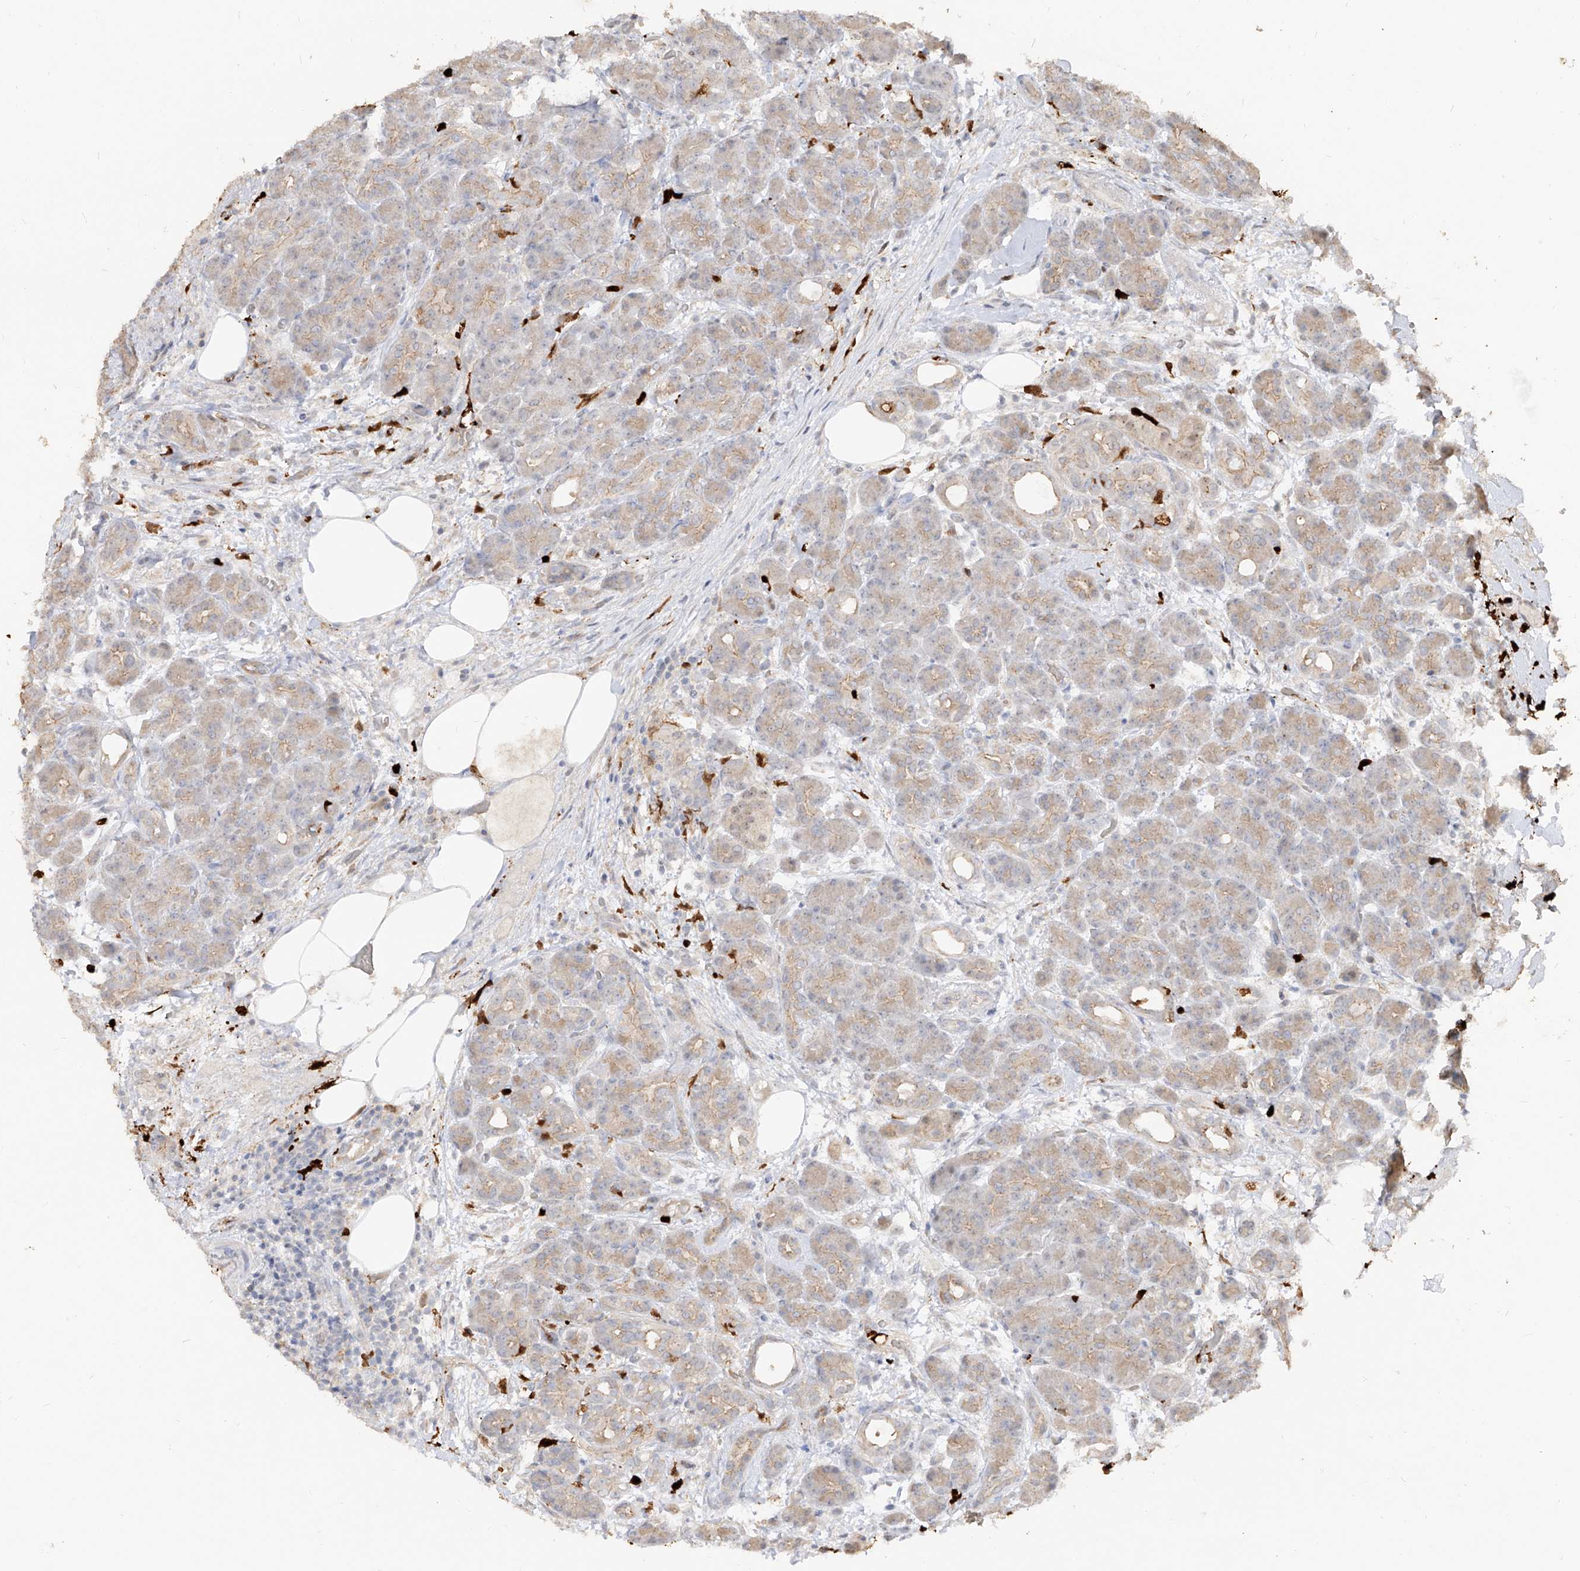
{"staining": {"intensity": "weak", "quantity": ">75%", "location": "cytoplasmic/membranous"}, "tissue": "pancreas", "cell_type": "Exocrine glandular cells", "image_type": "normal", "snomed": [{"axis": "morphology", "description": "Normal tissue, NOS"}, {"axis": "topography", "description": "Pancreas"}], "caption": "A brown stain shows weak cytoplasmic/membranous positivity of a protein in exocrine glandular cells of unremarkable human pancreas.", "gene": "ZNF227", "patient": {"sex": "male", "age": 63}}